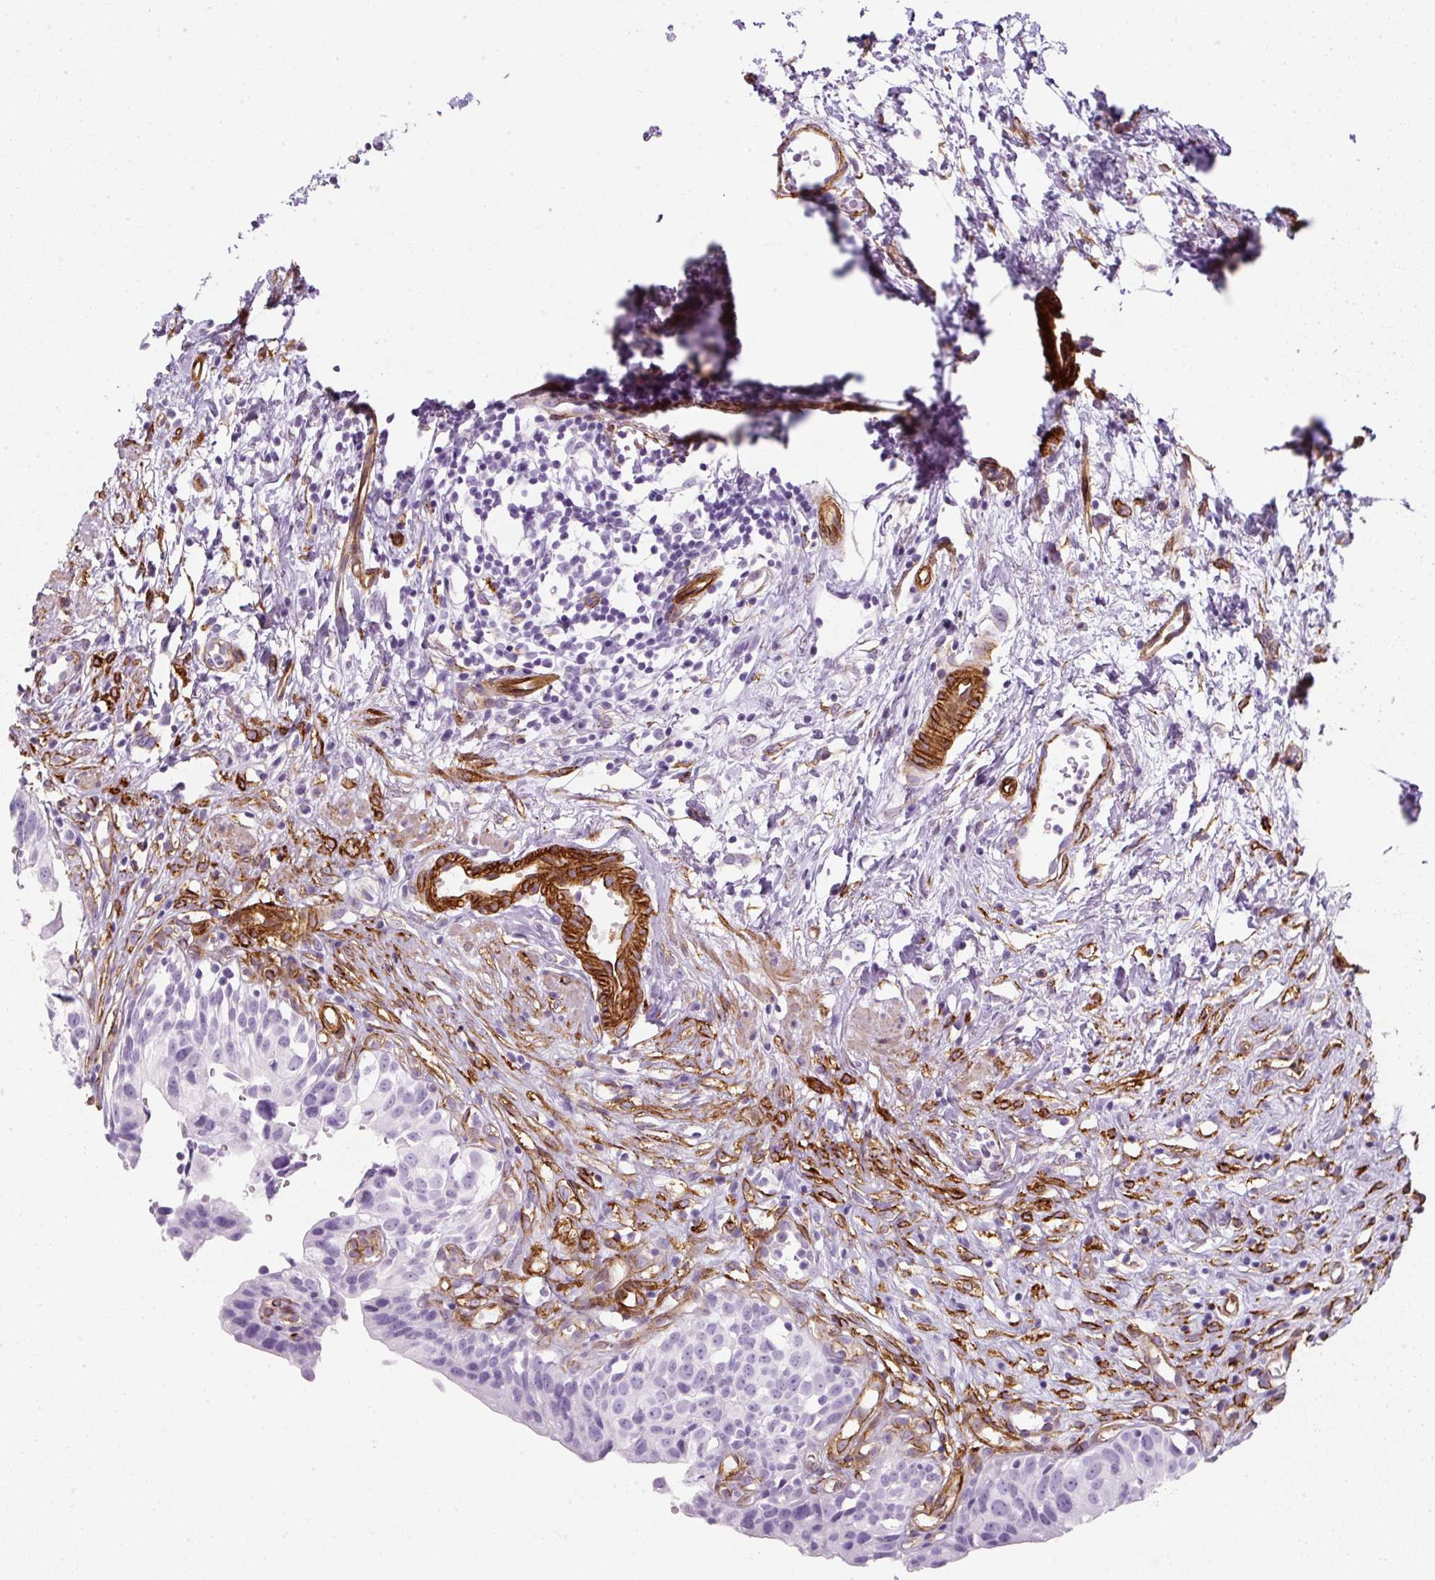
{"staining": {"intensity": "negative", "quantity": "none", "location": "none"}, "tissue": "urinary bladder", "cell_type": "Urothelial cells", "image_type": "normal", "snomed": [{"axis": "morphology", "description": "Normal tissue, NOS"}, {"axis": "topography", "description": "Urinary bladder"}], "caption": "IHC histopathology image of normal urinary bladder stained for a protein (brown), which demonstrates no expression in urothelial cells.", "gene": "CAVIN3", "patient": {"sex": "male", "age": 51}}